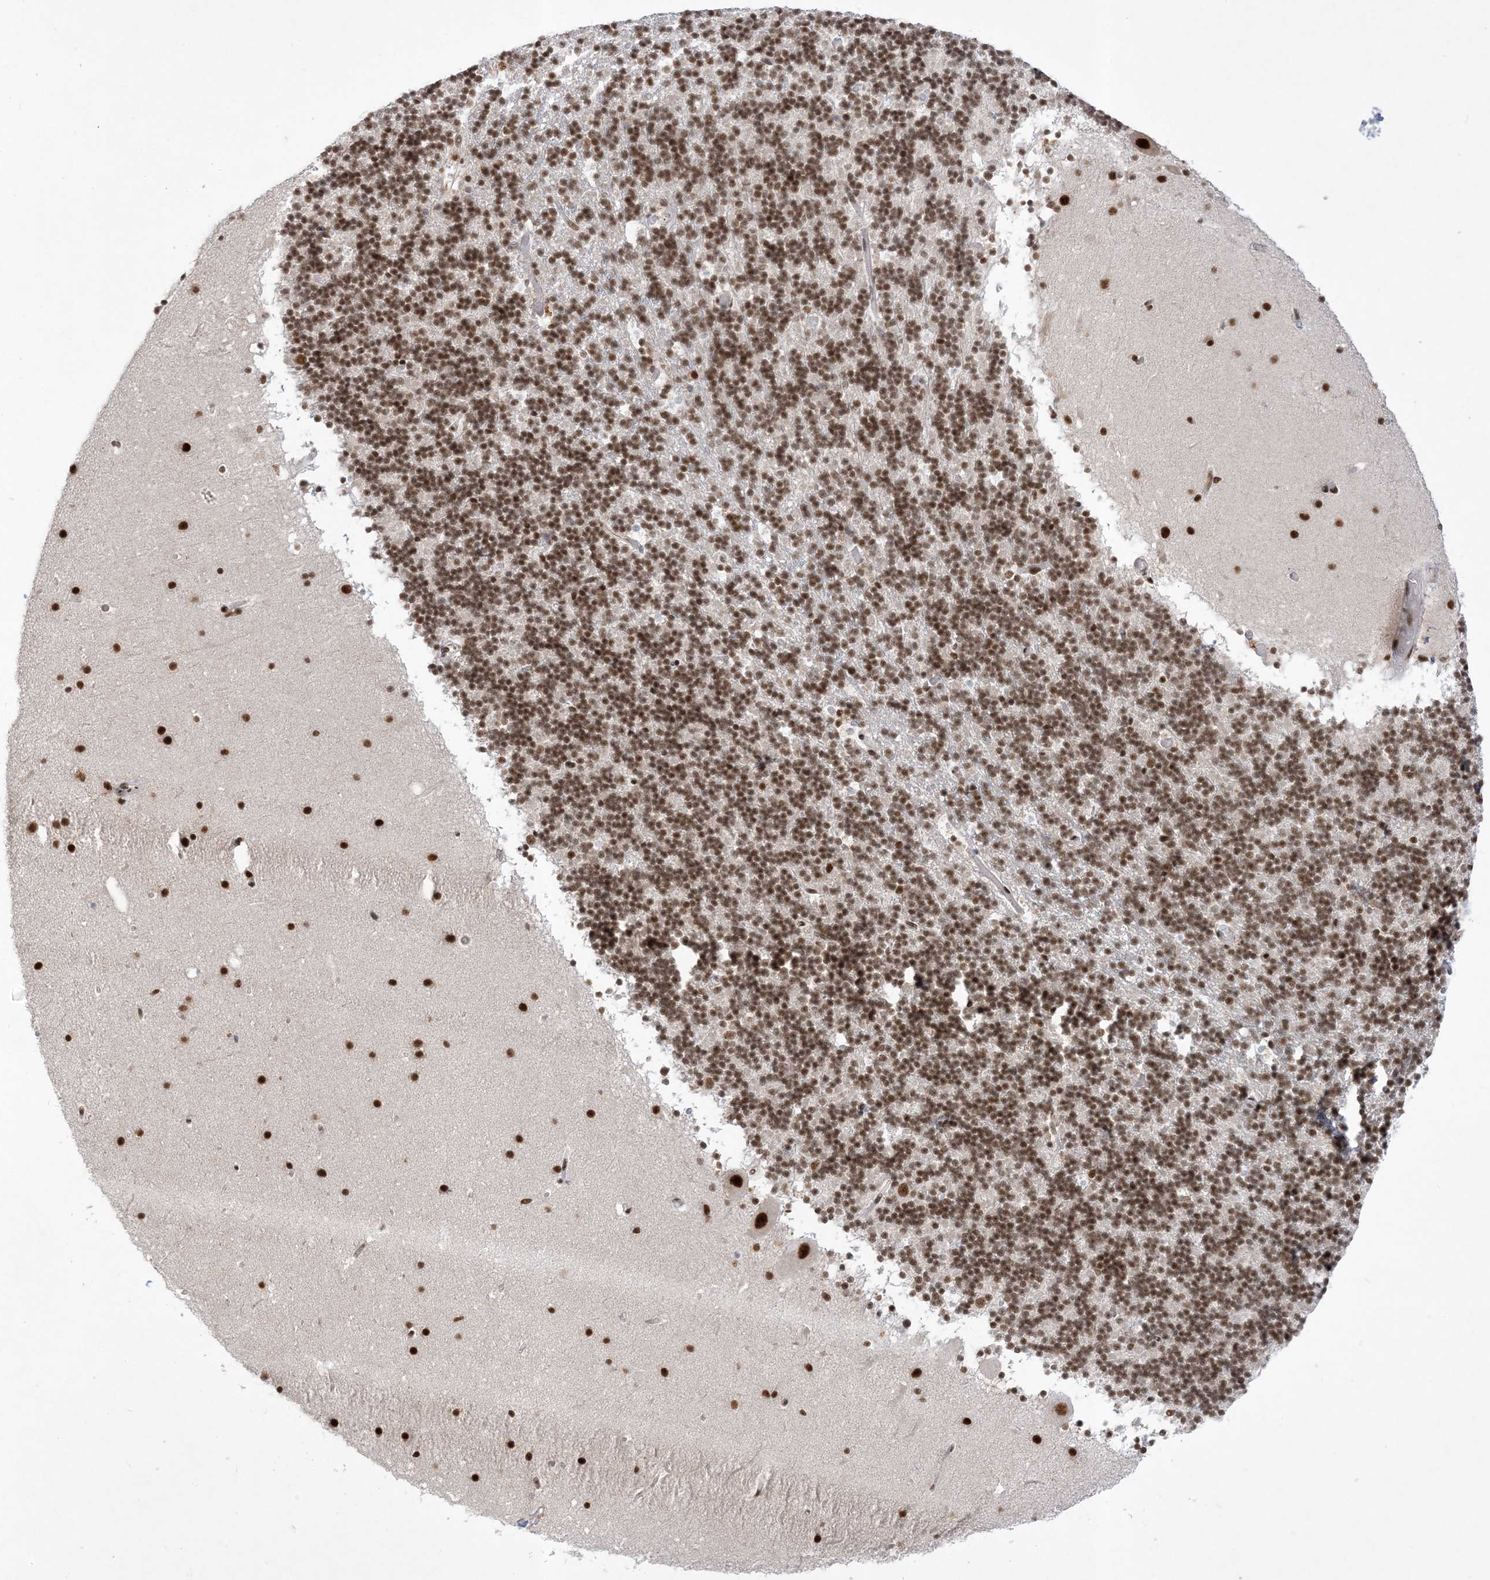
{"staining": {"intensity": "moderate", "quantity": ">75%", "location": "nuclear"}, "tissue": "cerebellum", "cell_type": "Cells in granular layer", "image_type": "normal", "snomed": [{"axis": "morphology", "description": "Normal tissue, NOS"}, {"axis": "topography", "description": "Cerebellum"}], "caption": "Immunohistochemistry (DAB (3,3'-diaminobenzidine)) staining of unremarkable cerebellum exhibits moderate nuclear protein expression in about >75% of cells in granular layer. Nuclei are stained in blue.", "gene": "PPIL2", "patient": {"sex": "male", "age": 57}}